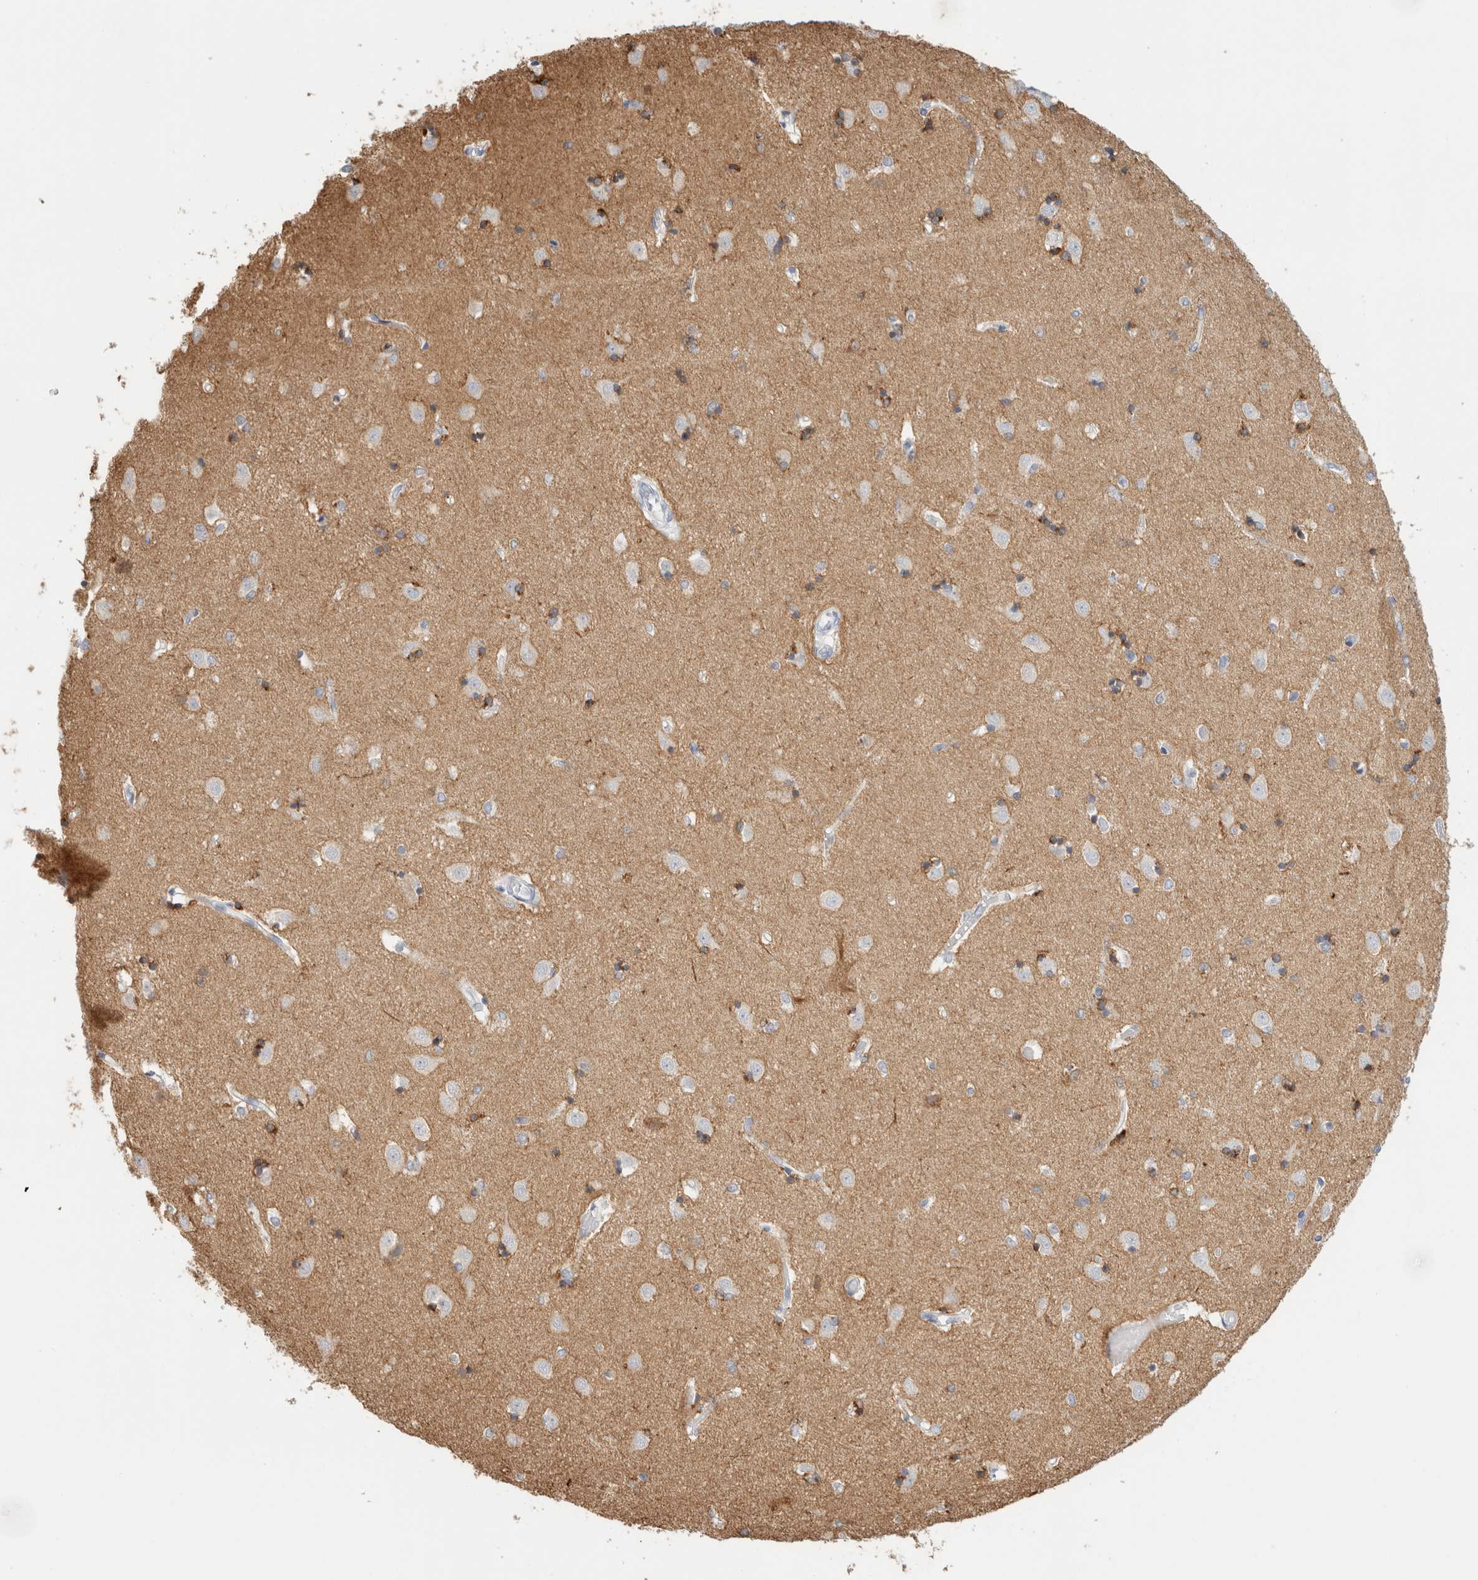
{"staining": {"intensity": "strong", "quantity": "25%-75%", "location": "cytoplasmic/membranous"}, "tissue": "caudate", "cell_type": "Glial cells", "image_type": "normal", "snomed": [{"axis": "morphology", "description": "Normal tissue, NOS"}, {"axis": "topography", "description": "Lateral ventricle wall"}], "caption": "This is a micrograph of immunohistochemistry (IHC) staining of benign caudate, which shows strong staining in the cytoplasmic/membranous of glial cells.", "gene": "RTN4", "patient": {"sex": "male", "age": 45}}